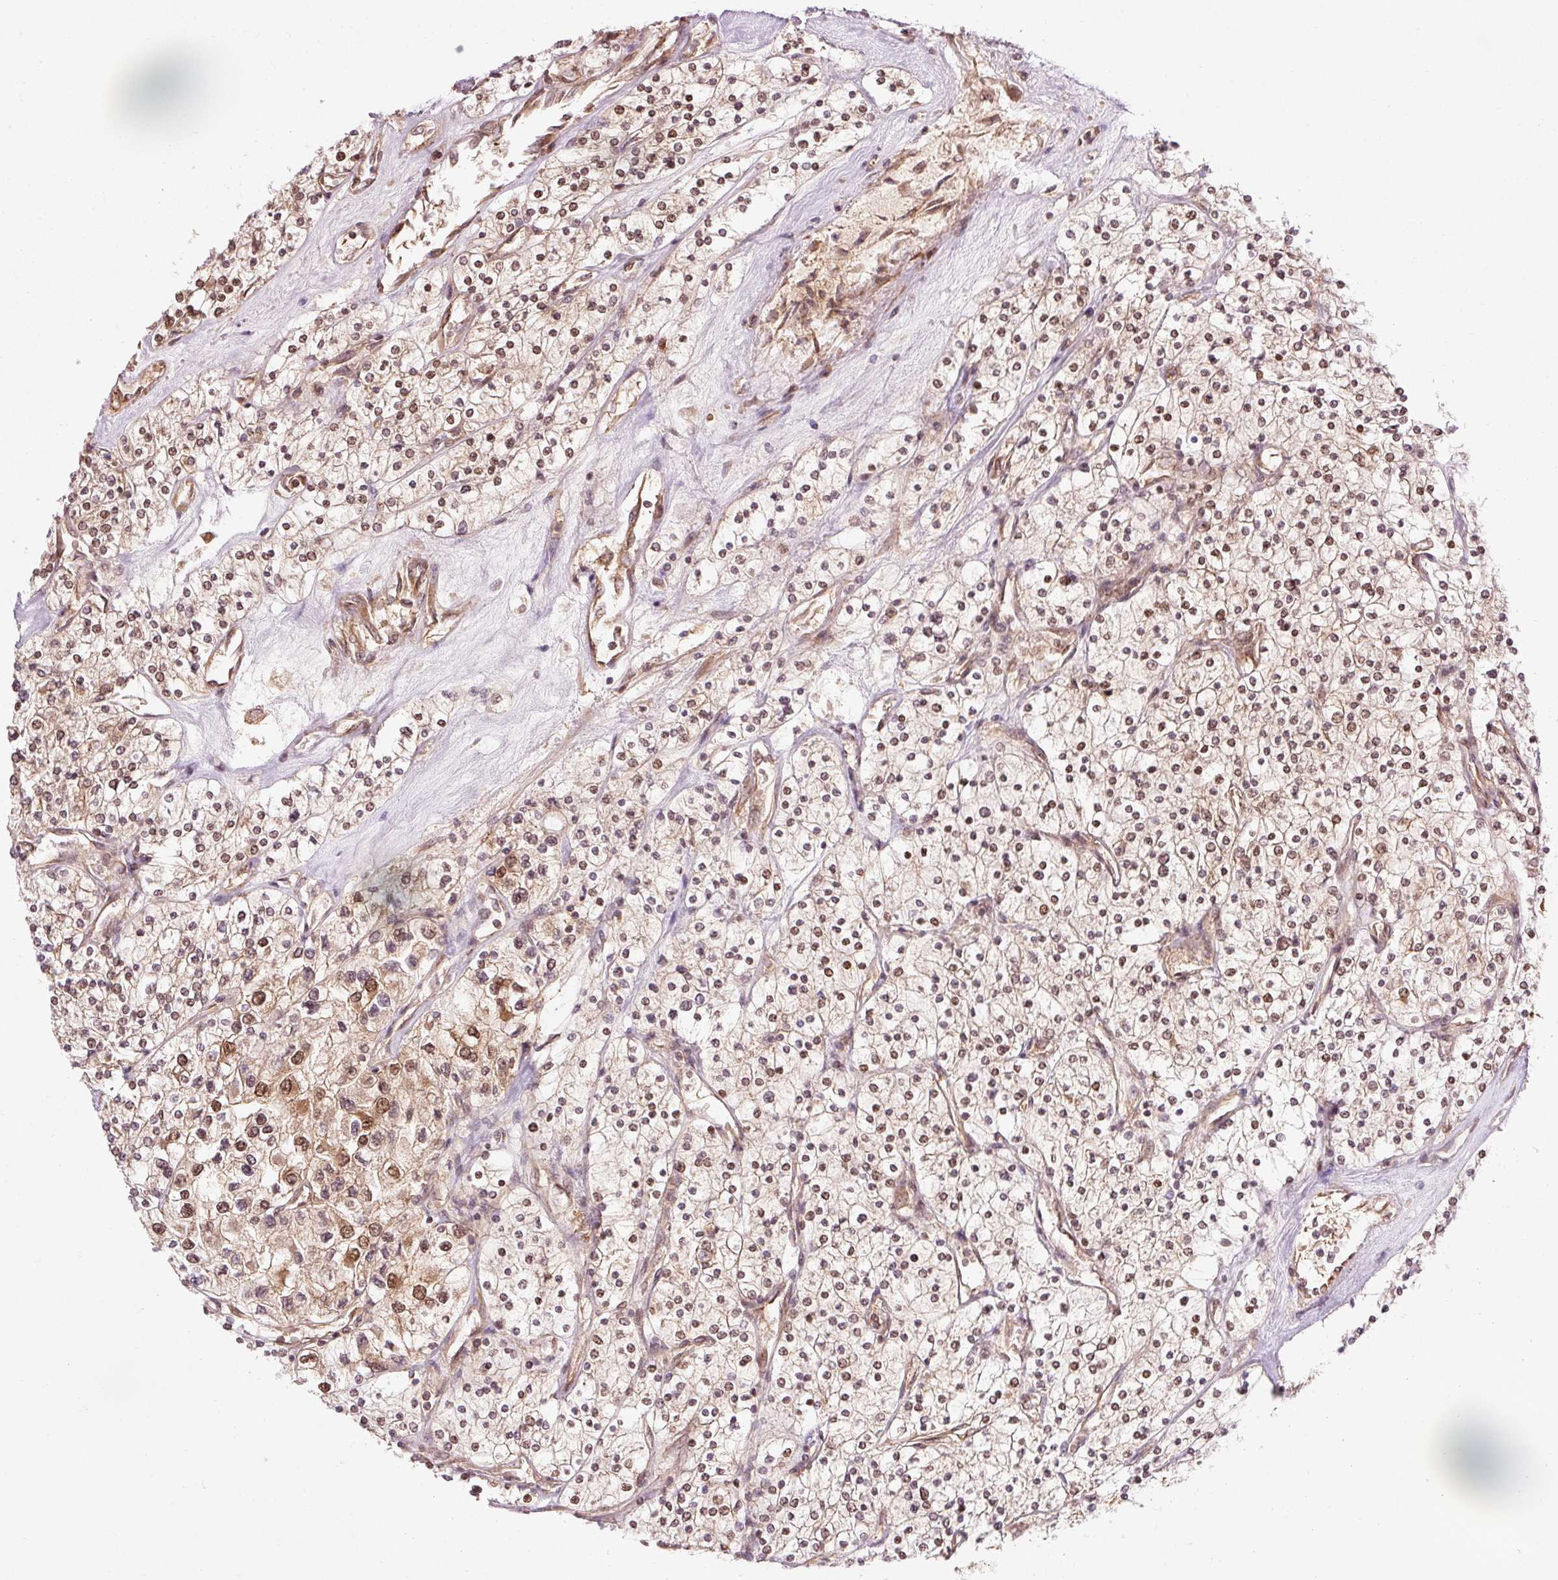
{"staining": {"intensity": "weak", "quantity": ">75%", "location": "cytoplasmic/membranous,nuclear"}, "tissue": "renal cancer", "cell_type": "Tumor cells", "image_type": "cancer", "snomed": [{"axis": "morphology", "description": "Adenocarcinoma, NOS"}, {"axis": "topography", "description": "Kidney"}], "caption": "Renal cancer (adenocarcinoma) stained for a protein reveals weak cytoplasmic/membranous and nuclear positivity in tumor cells.", "gene": "PDAP1", "patient": {"sex": "male", "age": 80}}